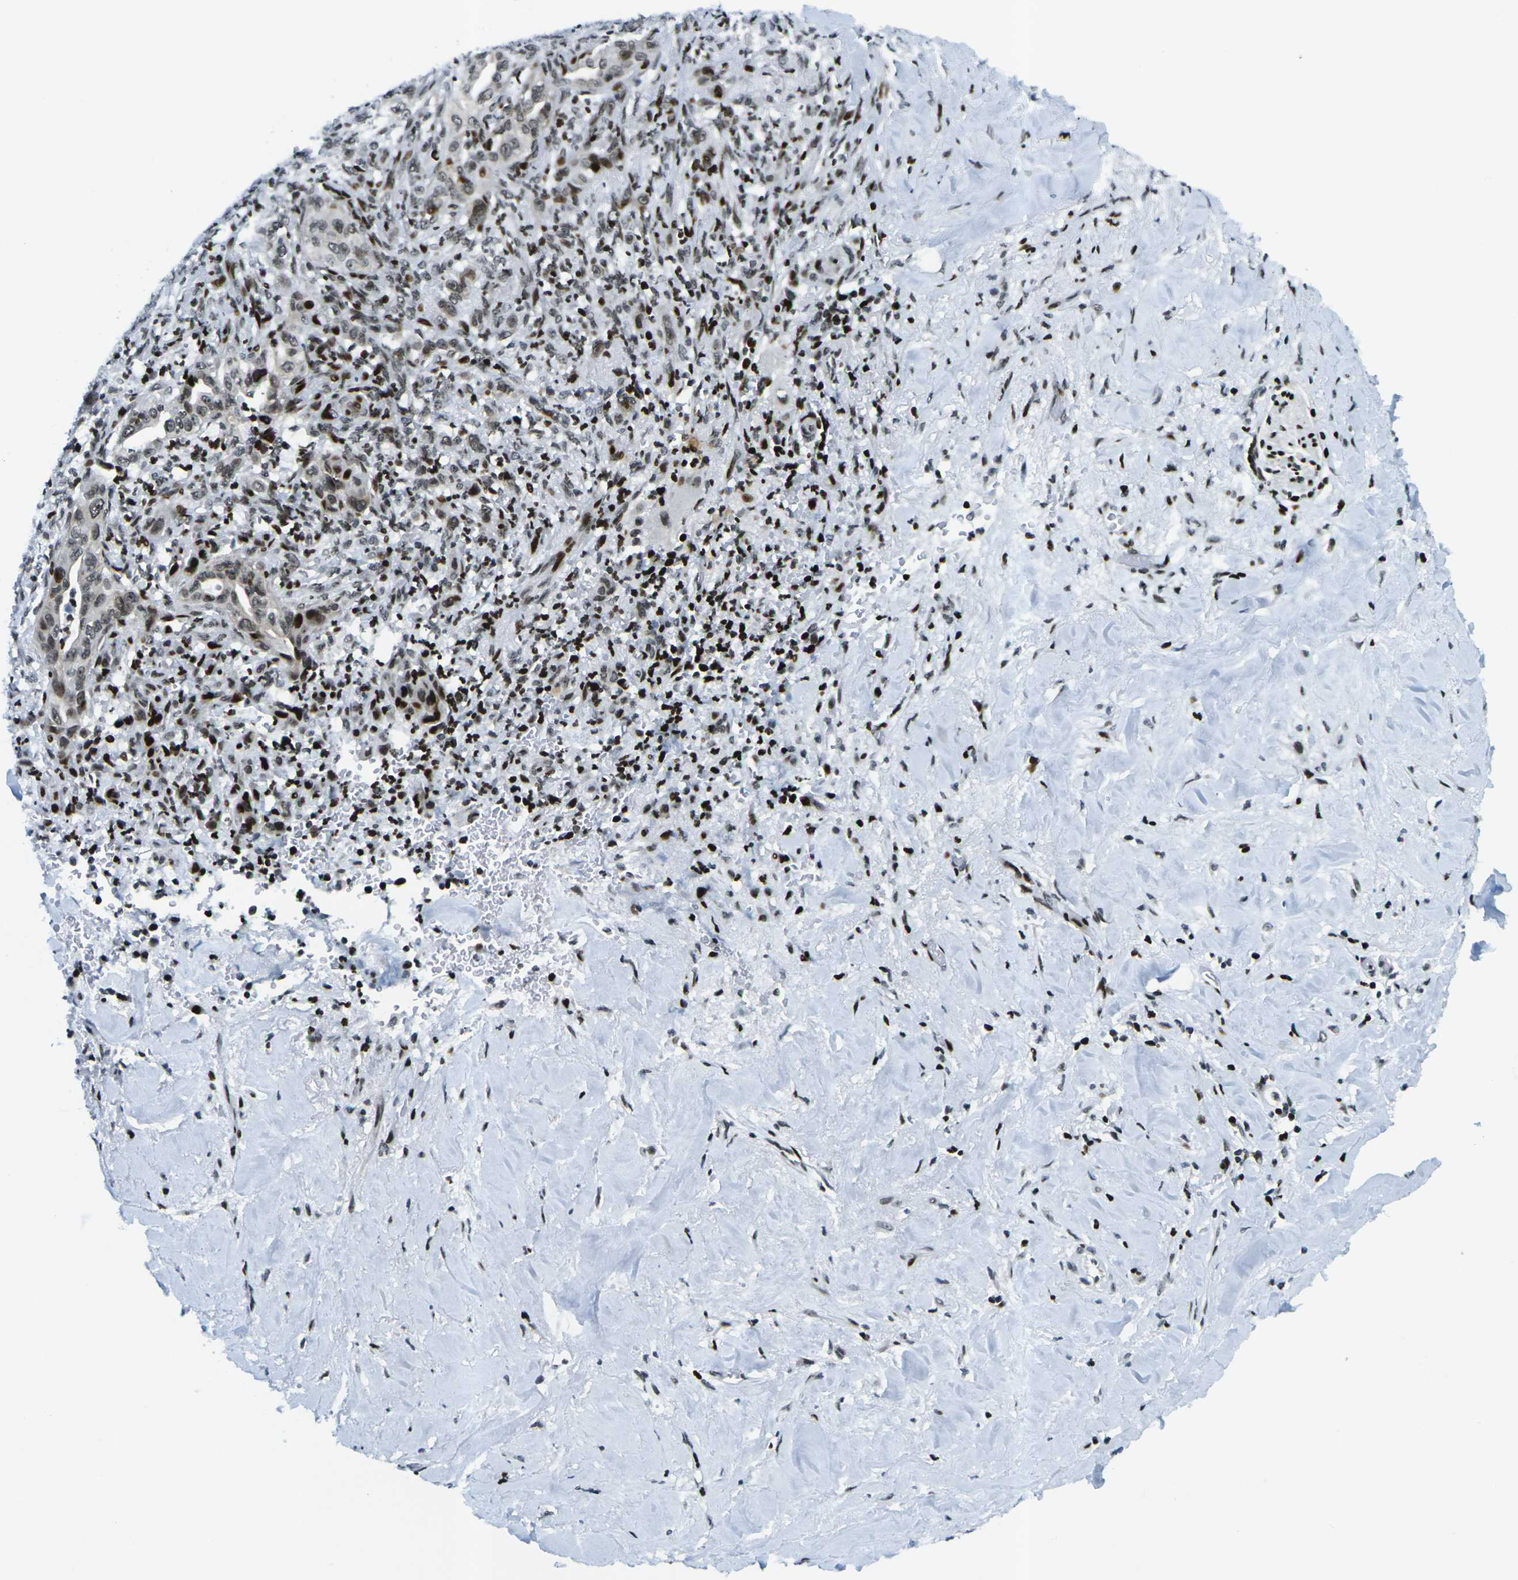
{"staining": {"intensity": "moderate", "quantity": ">75%", "location": "nuclear"}, "tissue": "liver cancer", "cell_type": "Tumor cells", "image_type": "cancer", "snomed": [{"axis": "morphology", "description": "Cholangiocarcinoma"}, {"axis": "topography", "description": "Liver"}], "caption": "Immunohistochemistry (IHC) photomicrograph of neoplastic tissue: human liver cancer stained using immunohistochemistry displays medium levels of moderate protein expression localized specifically in the nuclear of tumor cells, appearing as a nuclear brown color.", "gene": "H3-3A", "patient": {"sex": "female", "age": 67}}